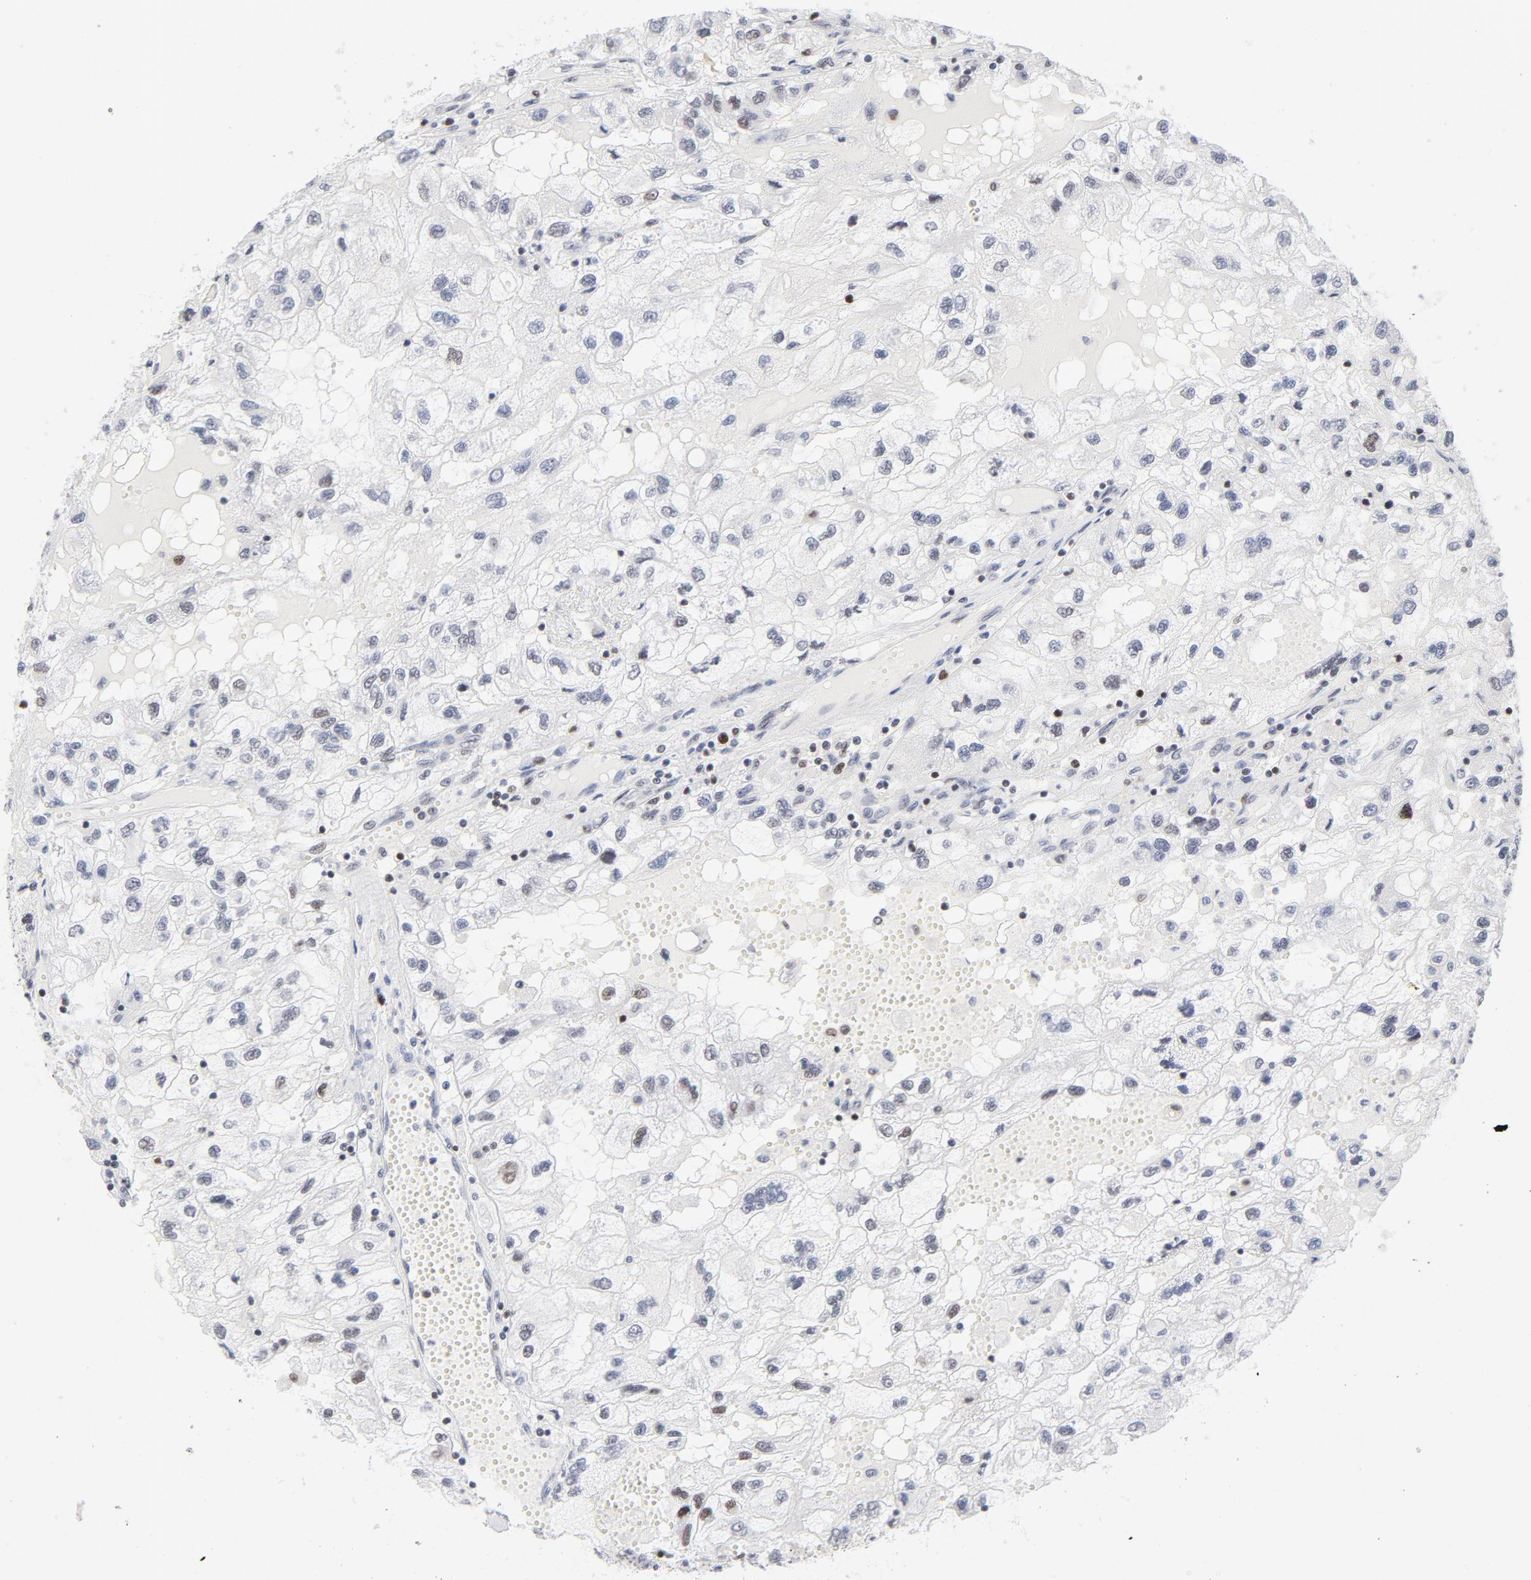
{"staining": {"intensity": "negative", "quantity": "none", "location": "none"}, "tissue": "renal cancer", "cell_type": "Tumor cells", "image_type": "cancer", "snomed": [{"axis": "morphology", "description": "Normal tissue, NOS"}, {"axis": "morphology", "description": "Adenocarcinoma, NOS"}, {"axis": "topography", "description": "Kidney"}], "caption": "A photomicrograph of human renal cancer (adenocarcinoma) is negative for staining in tumor cells. The staining was performed using DAB to visualize the protein expression in brown, while the nuclei were stained in blue with hematoxylin (Magnification: 20x).", "gene": "RFC4", "patient": {"sex": "male", "age": 71}}